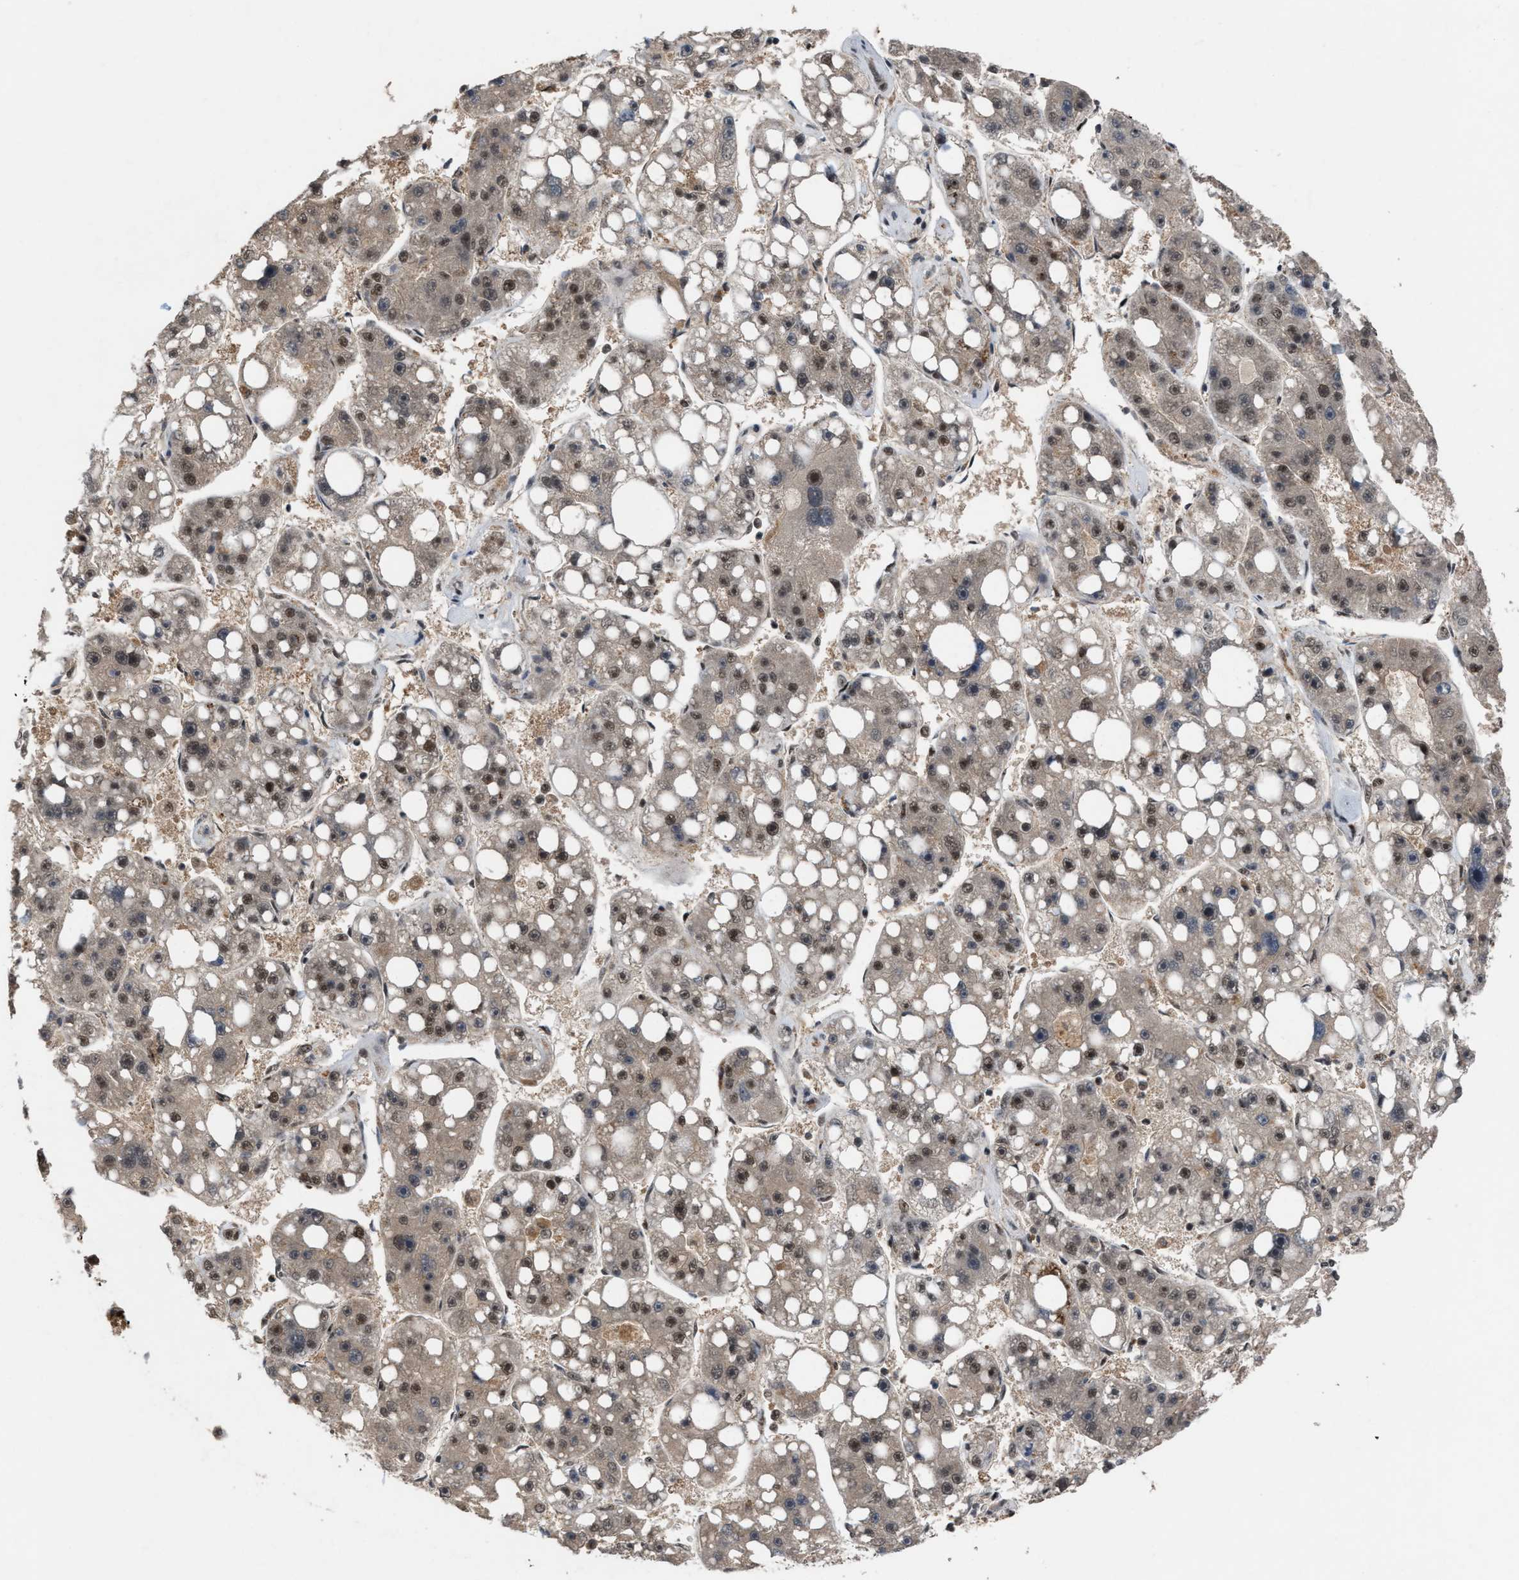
{"staining": {"intensity": "strong", "quantity": "25%-75%", "location": "nuclear"}, "tissue": "liver cancer", "cell_type": "Tumor cells", "image_type": "cancer", "snomed": [{"axis": "morphology", "description": "Carcinoma, Hepatocellular, NOS"}, {"axis": "topography", "description": "Liver"}], "caption": "Human liver hepatocellular carcinoma stained with a protein marker exhibits strong staining in tumor cells.", "gene": "PRPF4", "patient": {"sex": "female", "age": 61}}